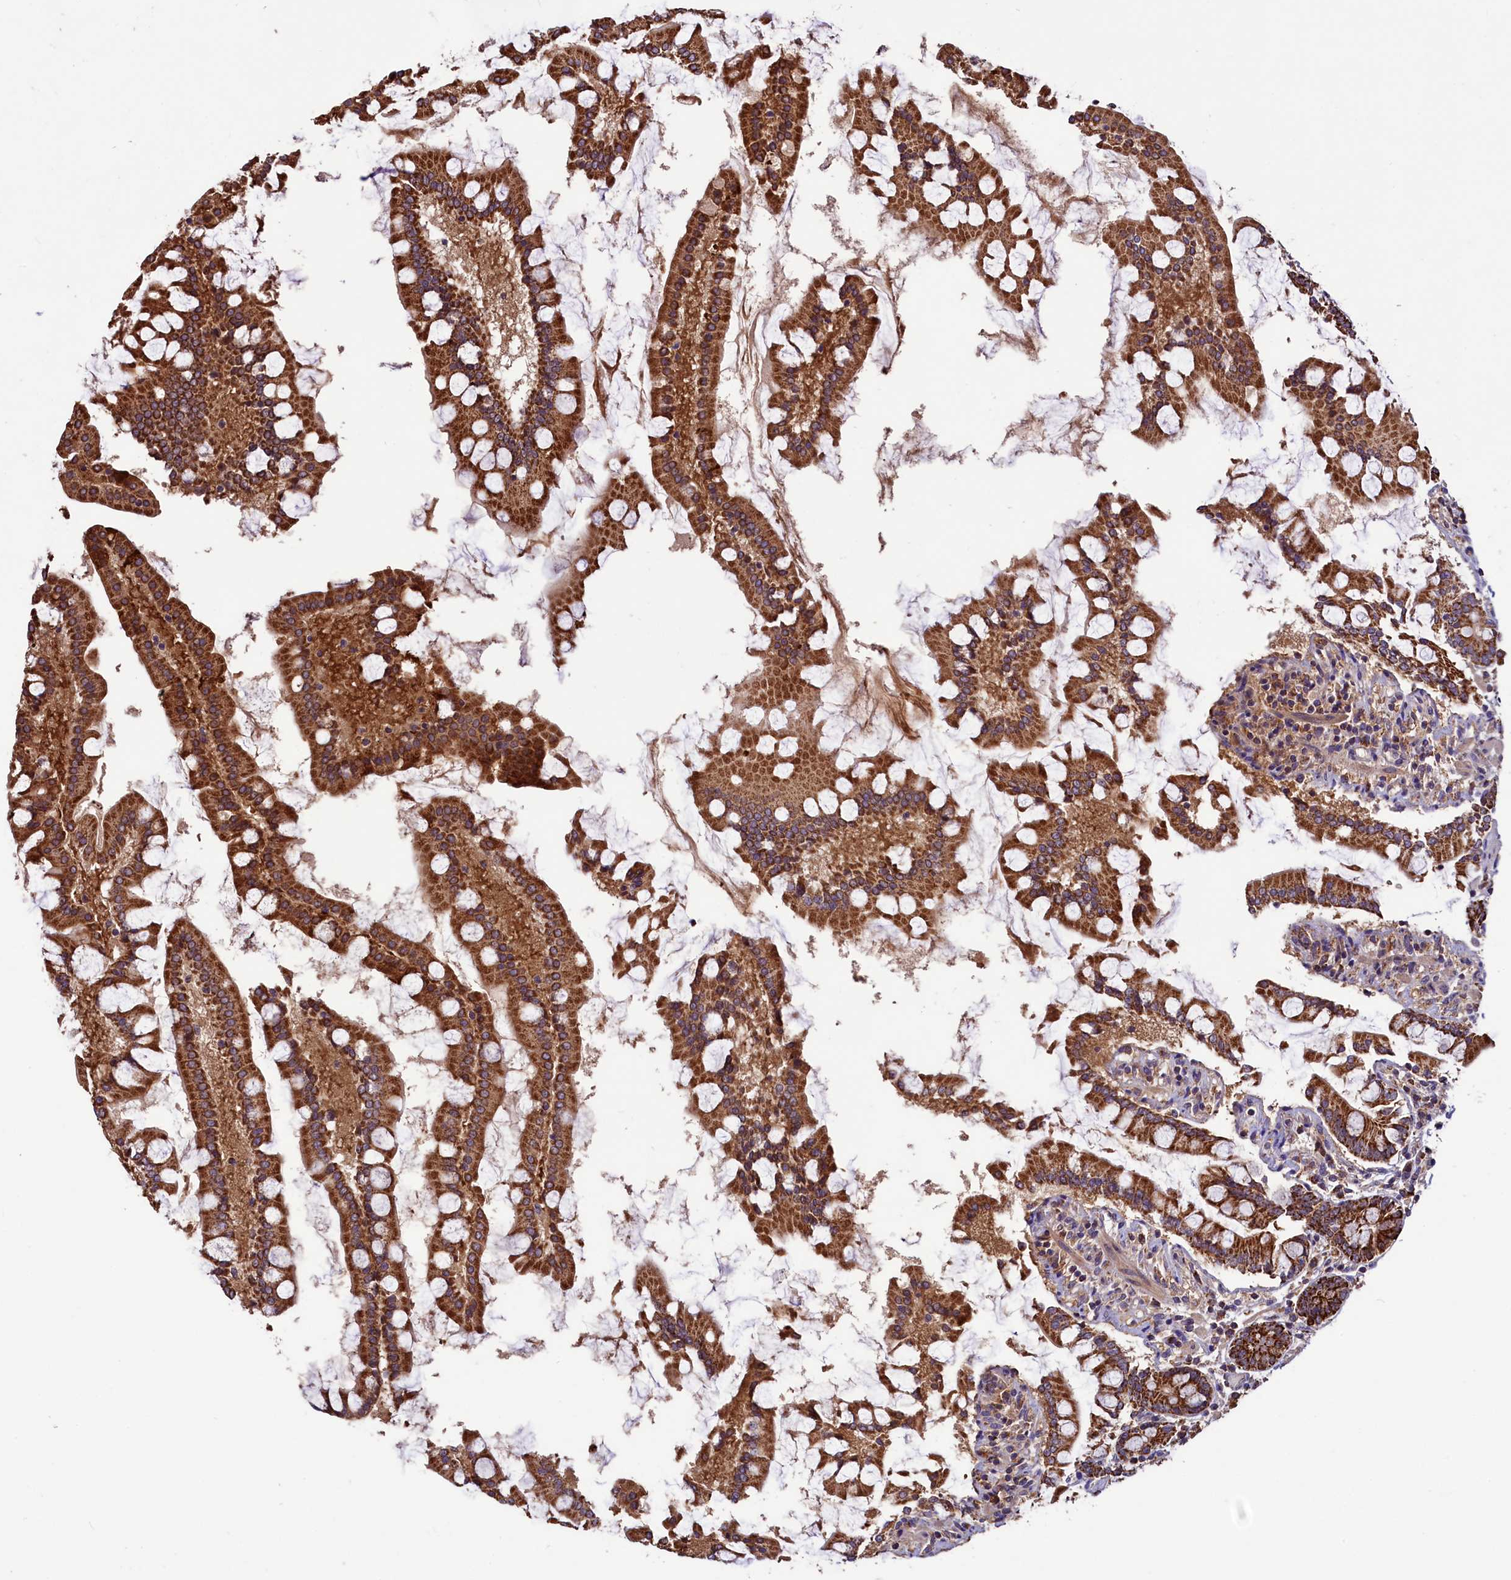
{"staining": {"intensity": "strong", "quantity": ">75%", "location": "cytoplasmic/membranous"}, "tissue": "small intestine", "cell_type": "Glandular cells", "image_type": "normal", "snomed": [{"axis": "morphology", "description": "Normal tissue, NOS"}, {"axis": "topography", "description": "Small intestine"}], "caption": "This is a histology image of immunohistochemistry staining of normal small intestine, which shows strong positivity in the cytoplasmic/membranous of glandular cells.", "gene": "STARD5", "patient": {"sex": "male", "age": 41}}